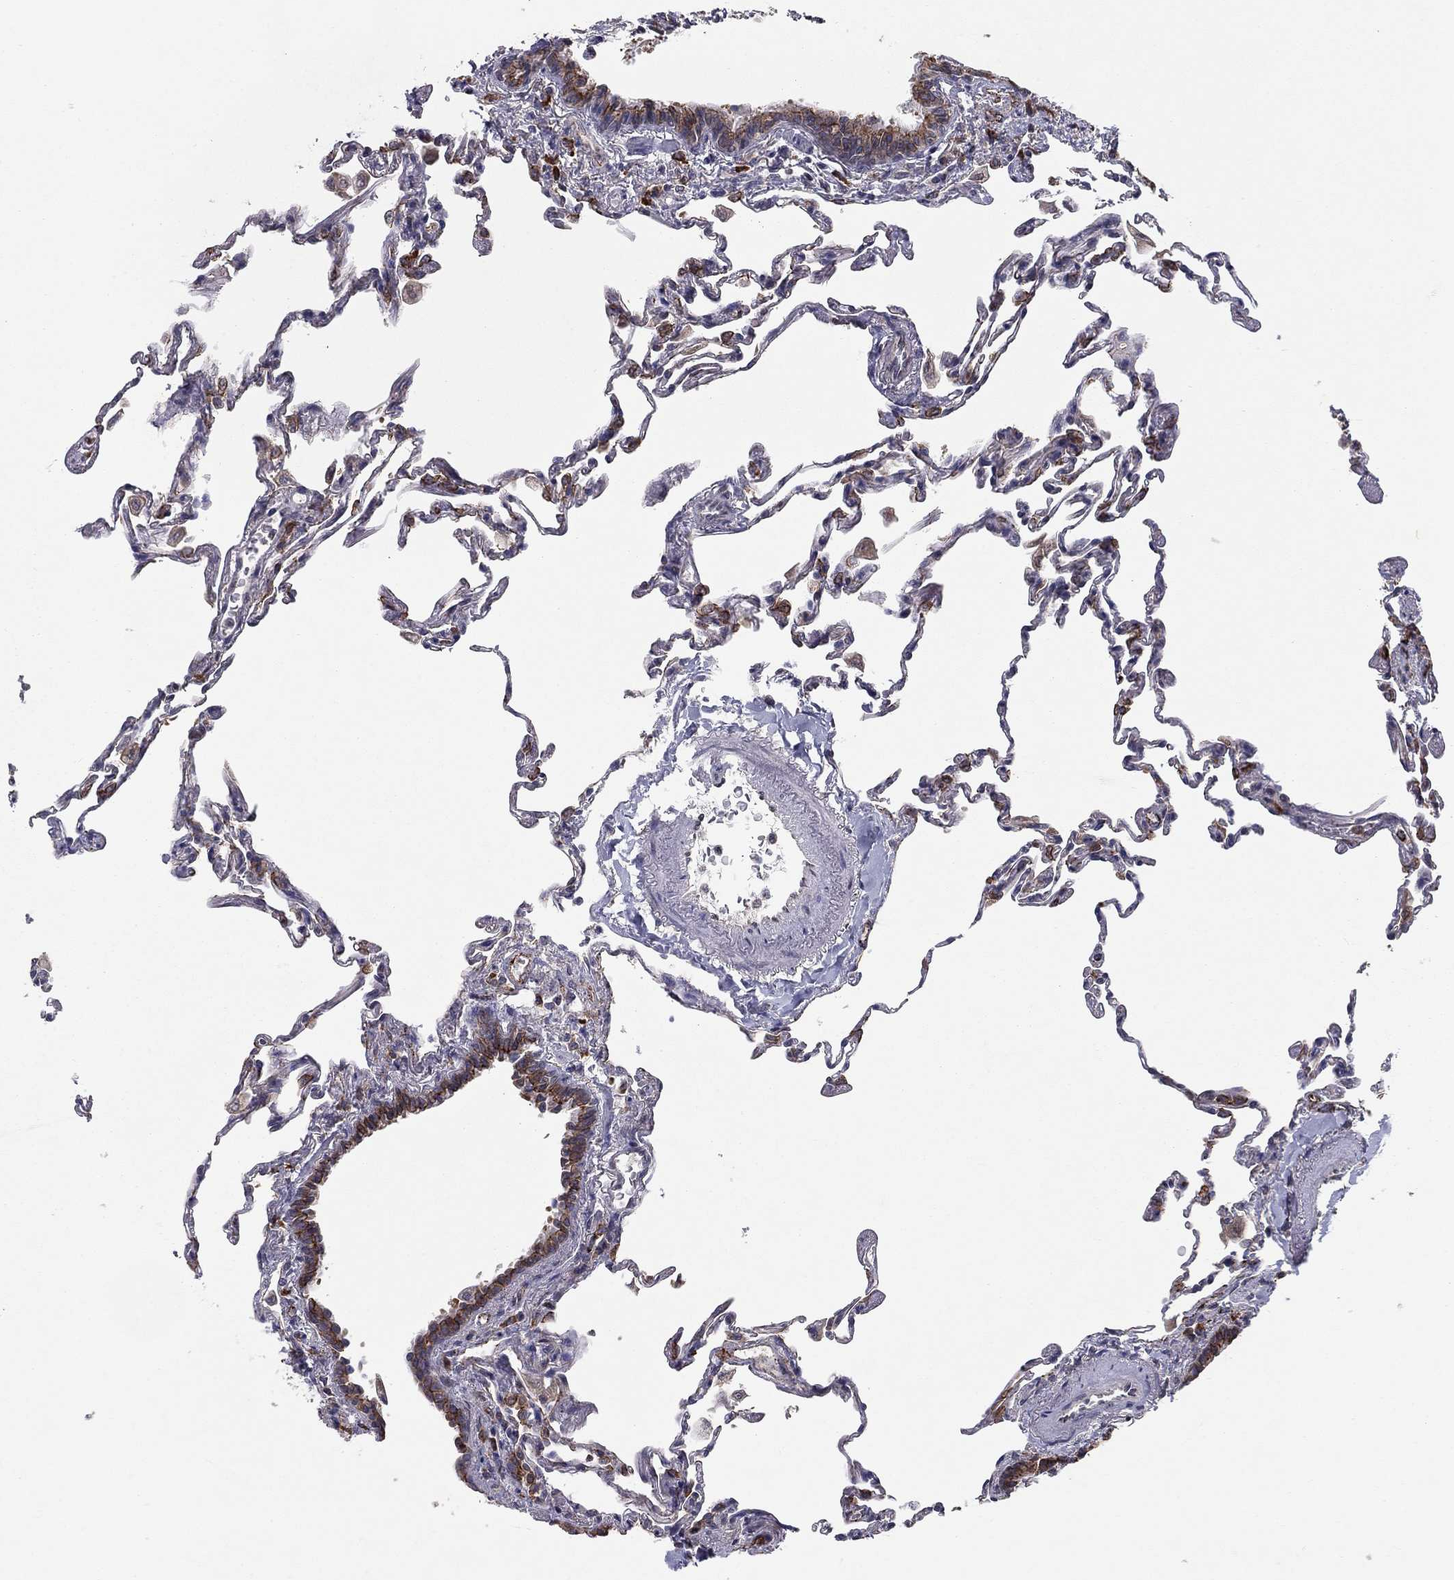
{"staining": {"intensity": "negative", "quantity": "none", "location": "none"}, "tissue": "lung", "cell_type": "Alveolar cells", "image_type": "normal", "snomed": [{"axis": "morphology", "description": "Normal tissue, NOS"}, {"axis": "topography", "description": "Lung"}], "caption": "High power microscopy photomicrograph of an immunohistochemistry image of unremarkable lung, revealing no significant positivity in alveolar cells. The staining is performed using DAB (3,3'-diaminobenzidine) brown chromogen with nuclei counter-stained in using hematoxylin.", "gene": "YIF1A", "patient": {"sex": "female", "age": 57}}